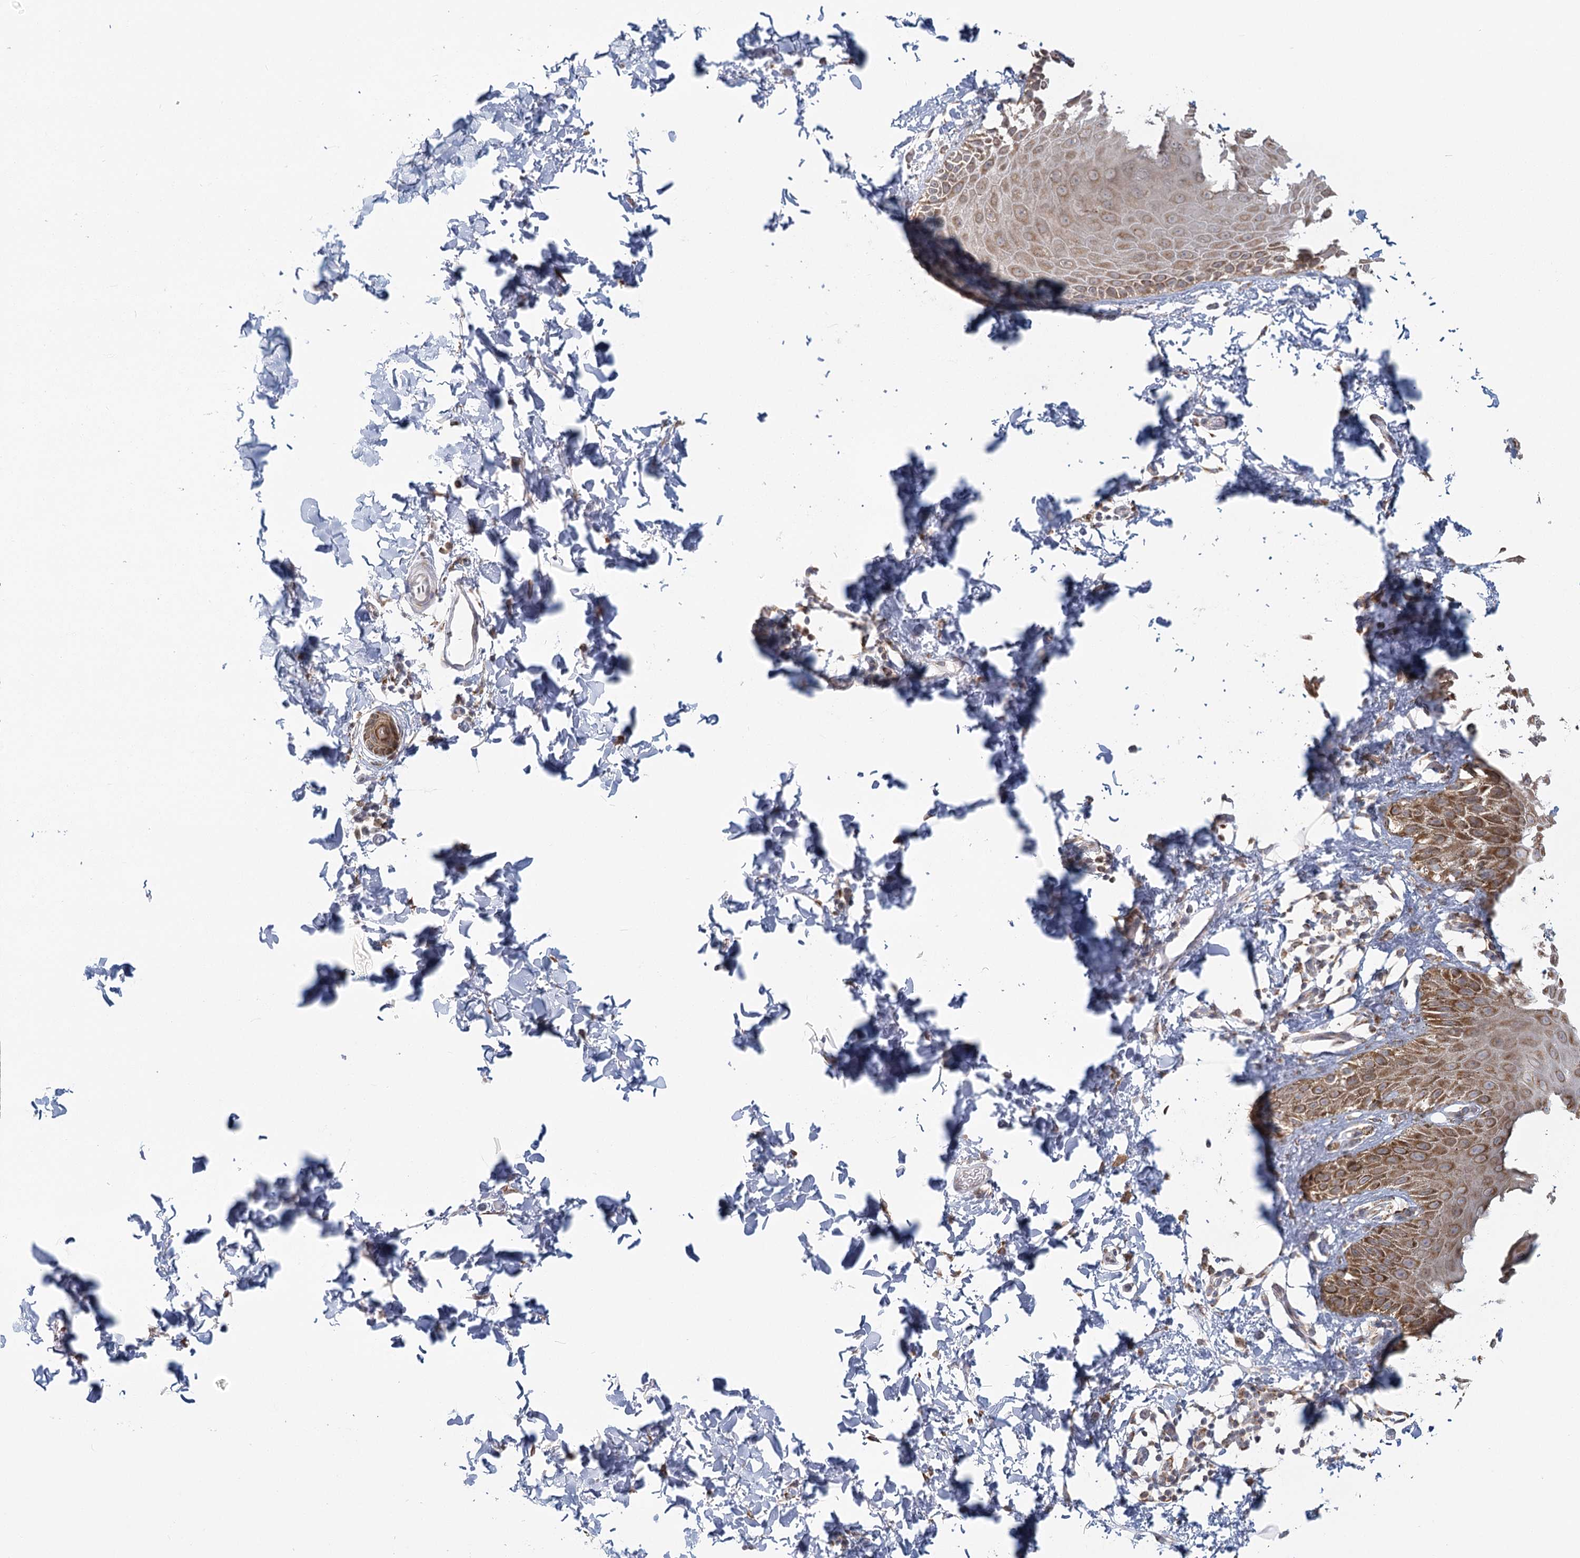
{"staining": {"intensity": "moderate", "quantity": ">75%", "location": "cytoplasmic/membranous"}, "tissue": "skin", "cell_type": "Epidermal cells", "image_type": "normal", "snomed": [{"axis": "morphology", "description": "Normal tissue, NOS"}, {"axis": "topography", "description": "Anal"}], "caption": "This is a micrograph of immunohistochemistry staining of benign skin, which shows moderate staining in the cytoplasmic/membranous of epidermal cells.", "gene": "LACTB", "patient": {"sex": "male", "age": 44}}